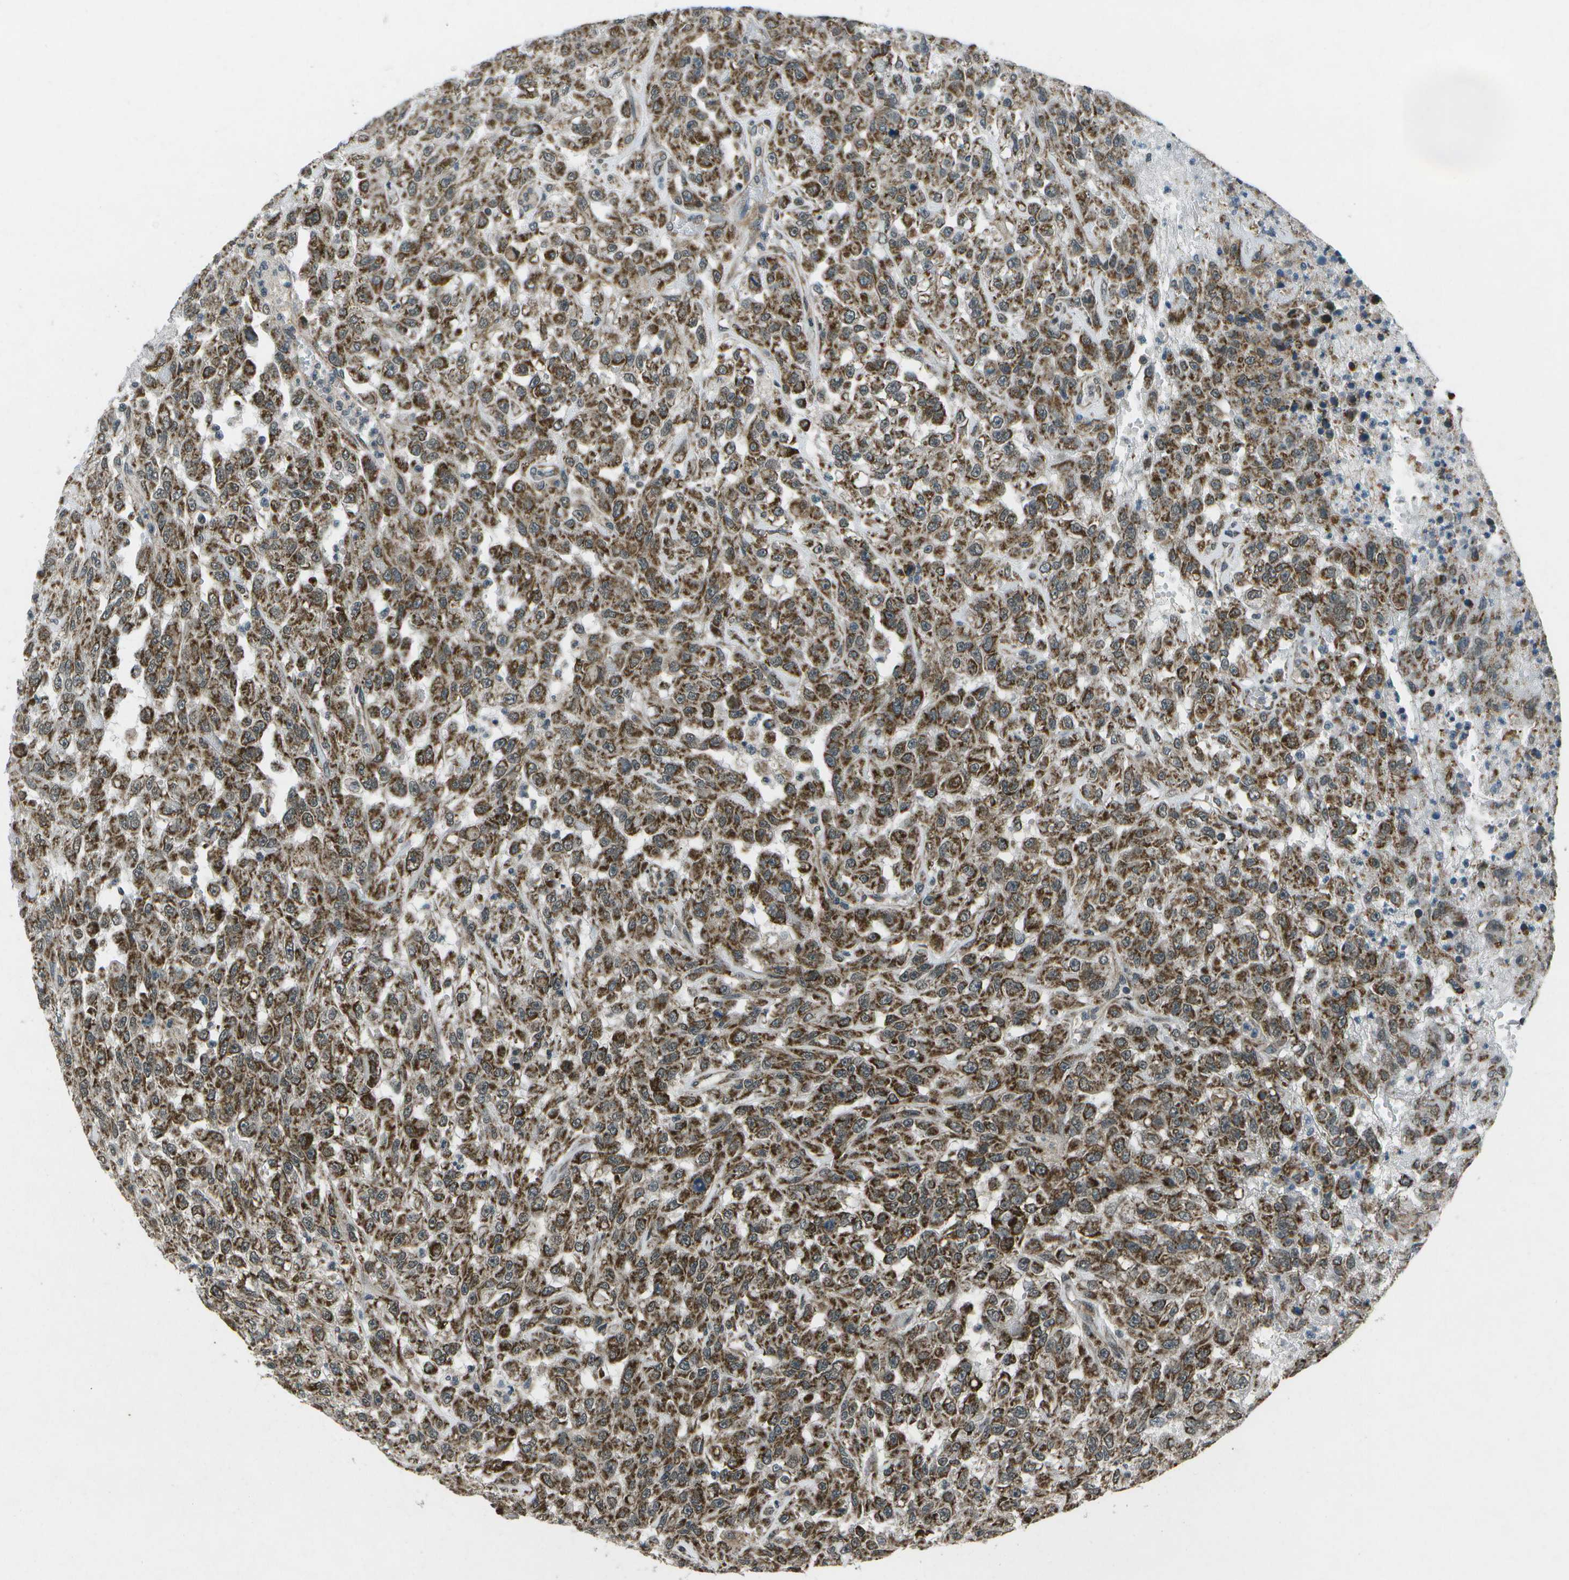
{"staining": {"intensity": "strong", "quantity": ">75%", "location": "cytoplasmic/membranous"}, "tissue": "urothelial cancer", "cell_type": "Tumor cells", "image_type": "cancer", "snomed": [{"axis": "morphology", "description": "Urothelial carcinoma, High grade"}, {"axis": "topography", "description": "Urinary bladder"}], "caption": "DAB (3,3'-diaminobenzidine) immunohistochemical staining of human urothelial cancer reveals strong cytoplasmic/membranous protein positivity in about >75% of tumor cells. (Stains: DAB in brown, nuclei in blue, Microscopy: brightfield microscopy at high magnification).", "gene": "EIF2AK1", "patient": {"sex": "male", "age": 46}}